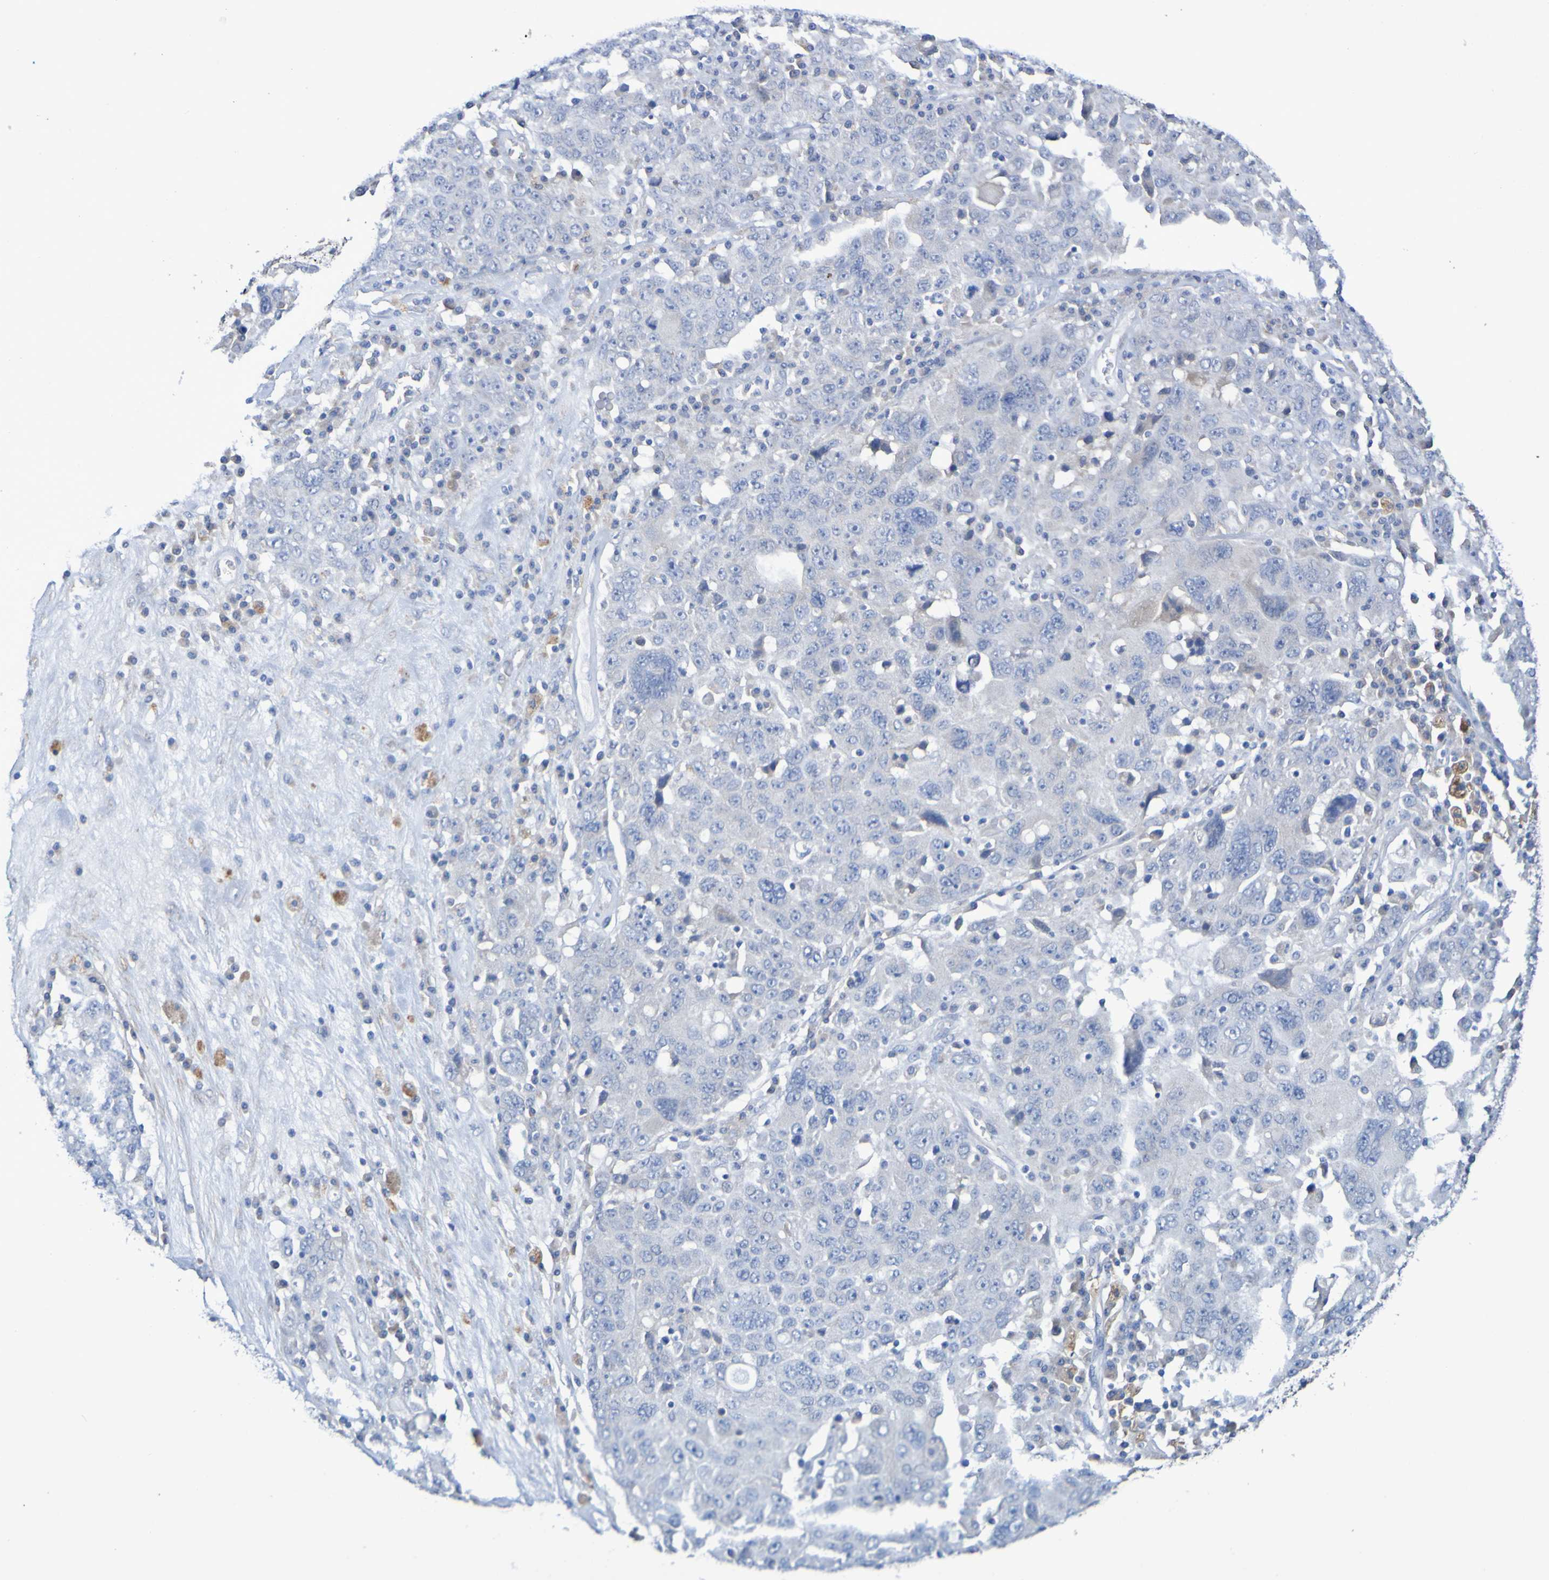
{"staining": {"intensity": "negative", "quantity": "none", "location": "none"}, "tissue": "ovarian cancer", "cell_type": "Tumor cells", "image_type": "cancer", "snomed": [{"axis": "morphology", "description": "Carcinoma, endometroid"}, {"axis": "topography", "description": "Ovary"}], "caption": "Immunohistochemistry photomicrograph of neoplastic tissue: ovarian endometroid carcinoma stained with DAB (3,3'-diaminobenzidine) displays no significant protein staining in tumor cells.", "gene": "SRPRB", "patient": {"sex": "female", "age": 62}}